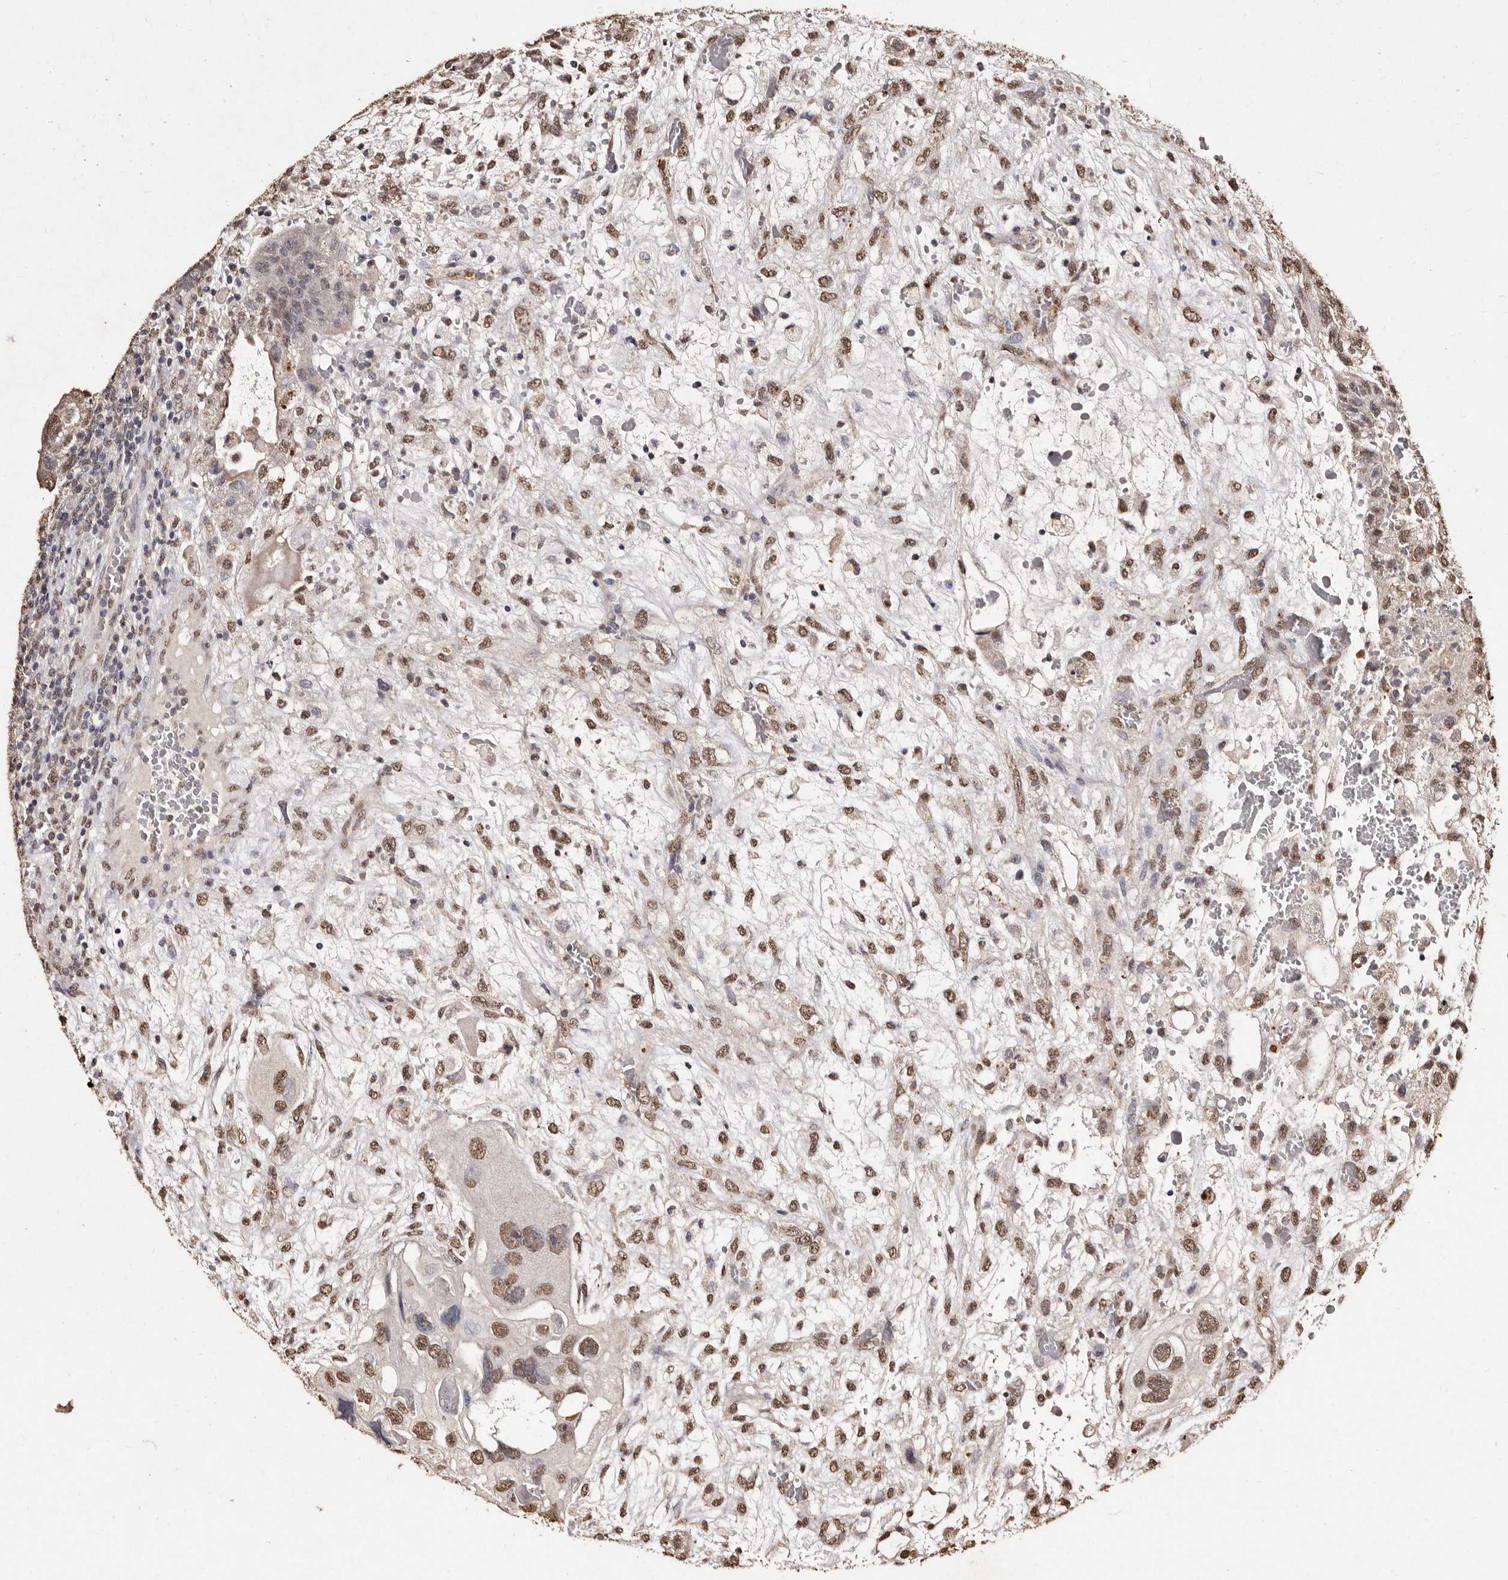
{"staining": {"intensity": "moderate", "quantity": ">75%", "location": "nuclear"}, "tissue": "testis cancer", "cell_type": "Tumor cells", "image_type": "cancer", "snomed": [{"axis": "morphology", "description": "Carcinoma, Embryonal, NOS"}, {"axis": "topography", "description": "Testis"}], "caption": "About >75% of tumor cells in testis cancer show moderate nuclear protein staining as visualized by brown immunohistochemical staining.", "gene": "ERBB4", "patient": {"sex": "male", "age": 36}}